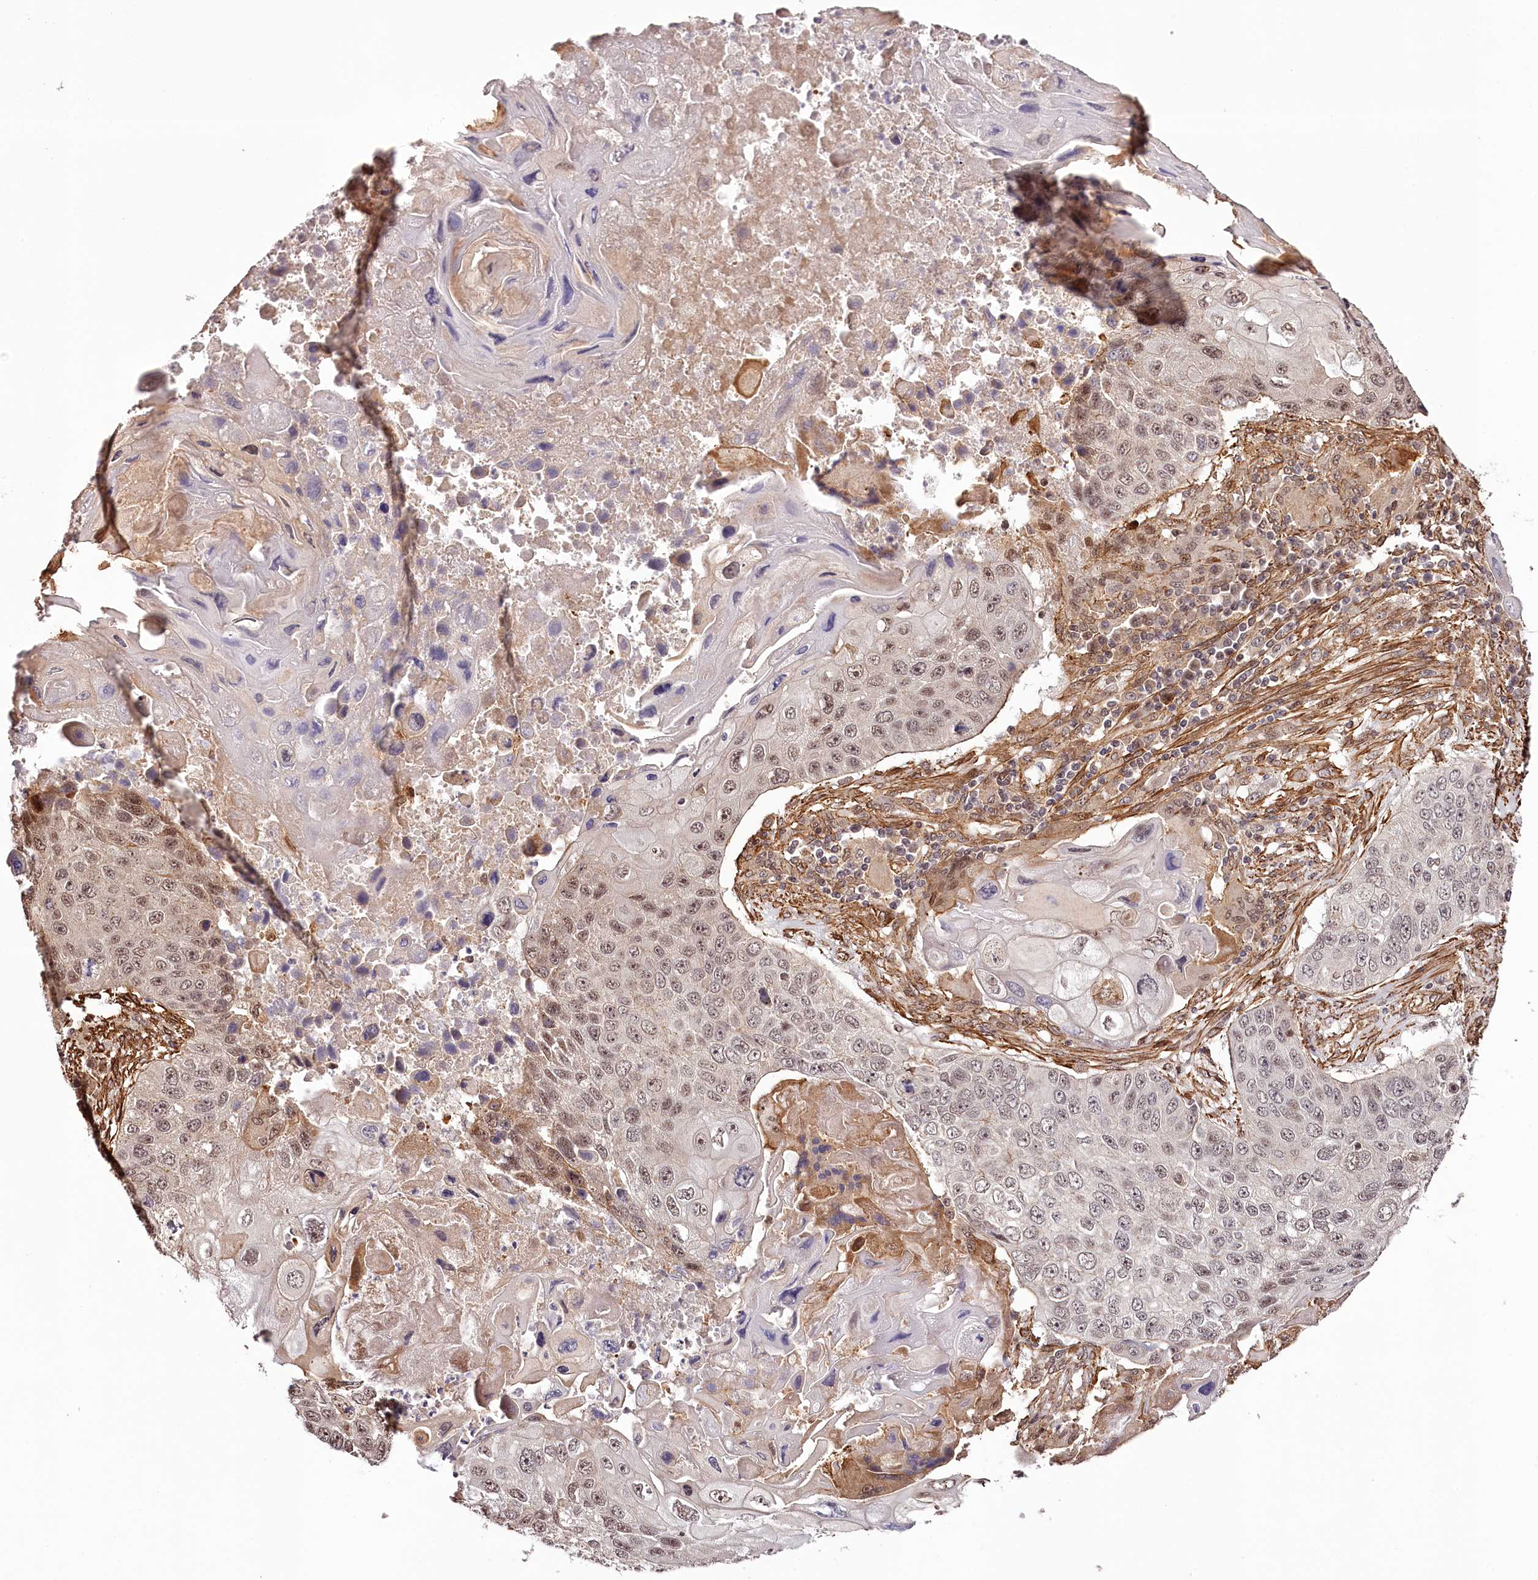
{"staining": {"intensity": "moderate", "quantity": "25%-75%", "location": "cytoplasmic/membranous,nuclear"}, "tissue": "lung cancer", "cell_type": "Tumor cells", "image_type": "cancer", "snomed": [{"axis": "morphology", "description": "Squamous cell carcinoma, NOS"}, {"axis": "topography", "description": "Lung"}], "caption": "This micrograph reveals immunohistochemistry (IHC) staining of human lung cancer (squamous cell carcinoma), with medium moderate cytoplasmic/membranous and nuclear expression in about 25%-75% of tumor cells.", "gene": "TTC33", "patient": {"sex": "male", "age": 61}}